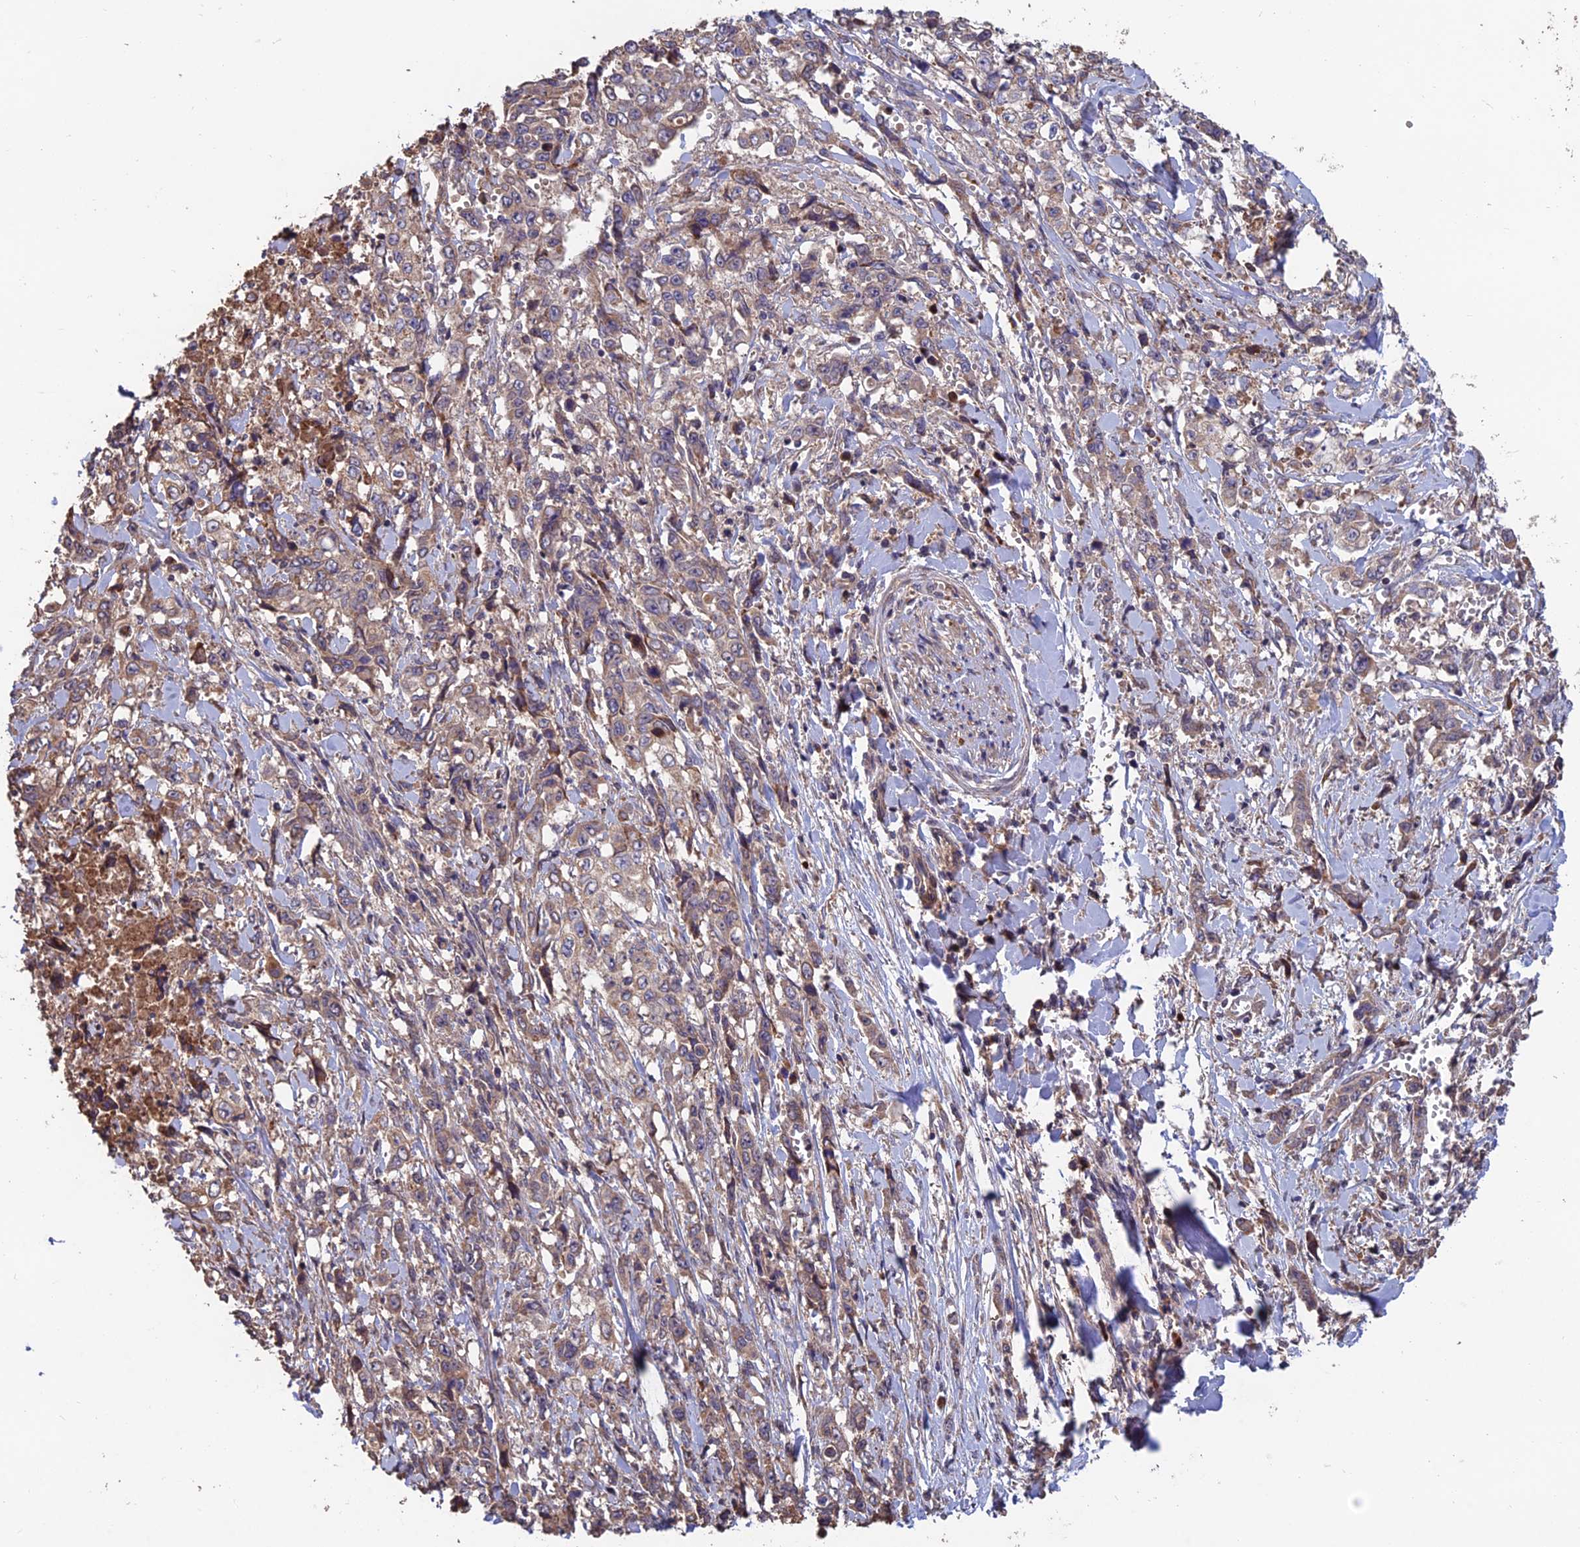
{"staining": {"intensity": "weak", "quantity": "25%-75%", "location": "cytoplasmic/membranous"}, "tissue": "stomach cancer", "cell_type": "Tumor cells", "image_type": "cancer", "snomed": [{"axis": "morphology", "description": "Adenocarcinoma, NOS"}, {"axis": "topography", "description": "Stomach, upper"}], "caption": "An image of human stomach adenocarcinoma stained for a protein displays weak cytoplasmic/membranous brown staining in tumor cells.", "gene": "SHISA5", "patient": {"sex": "male", "age": 62}}